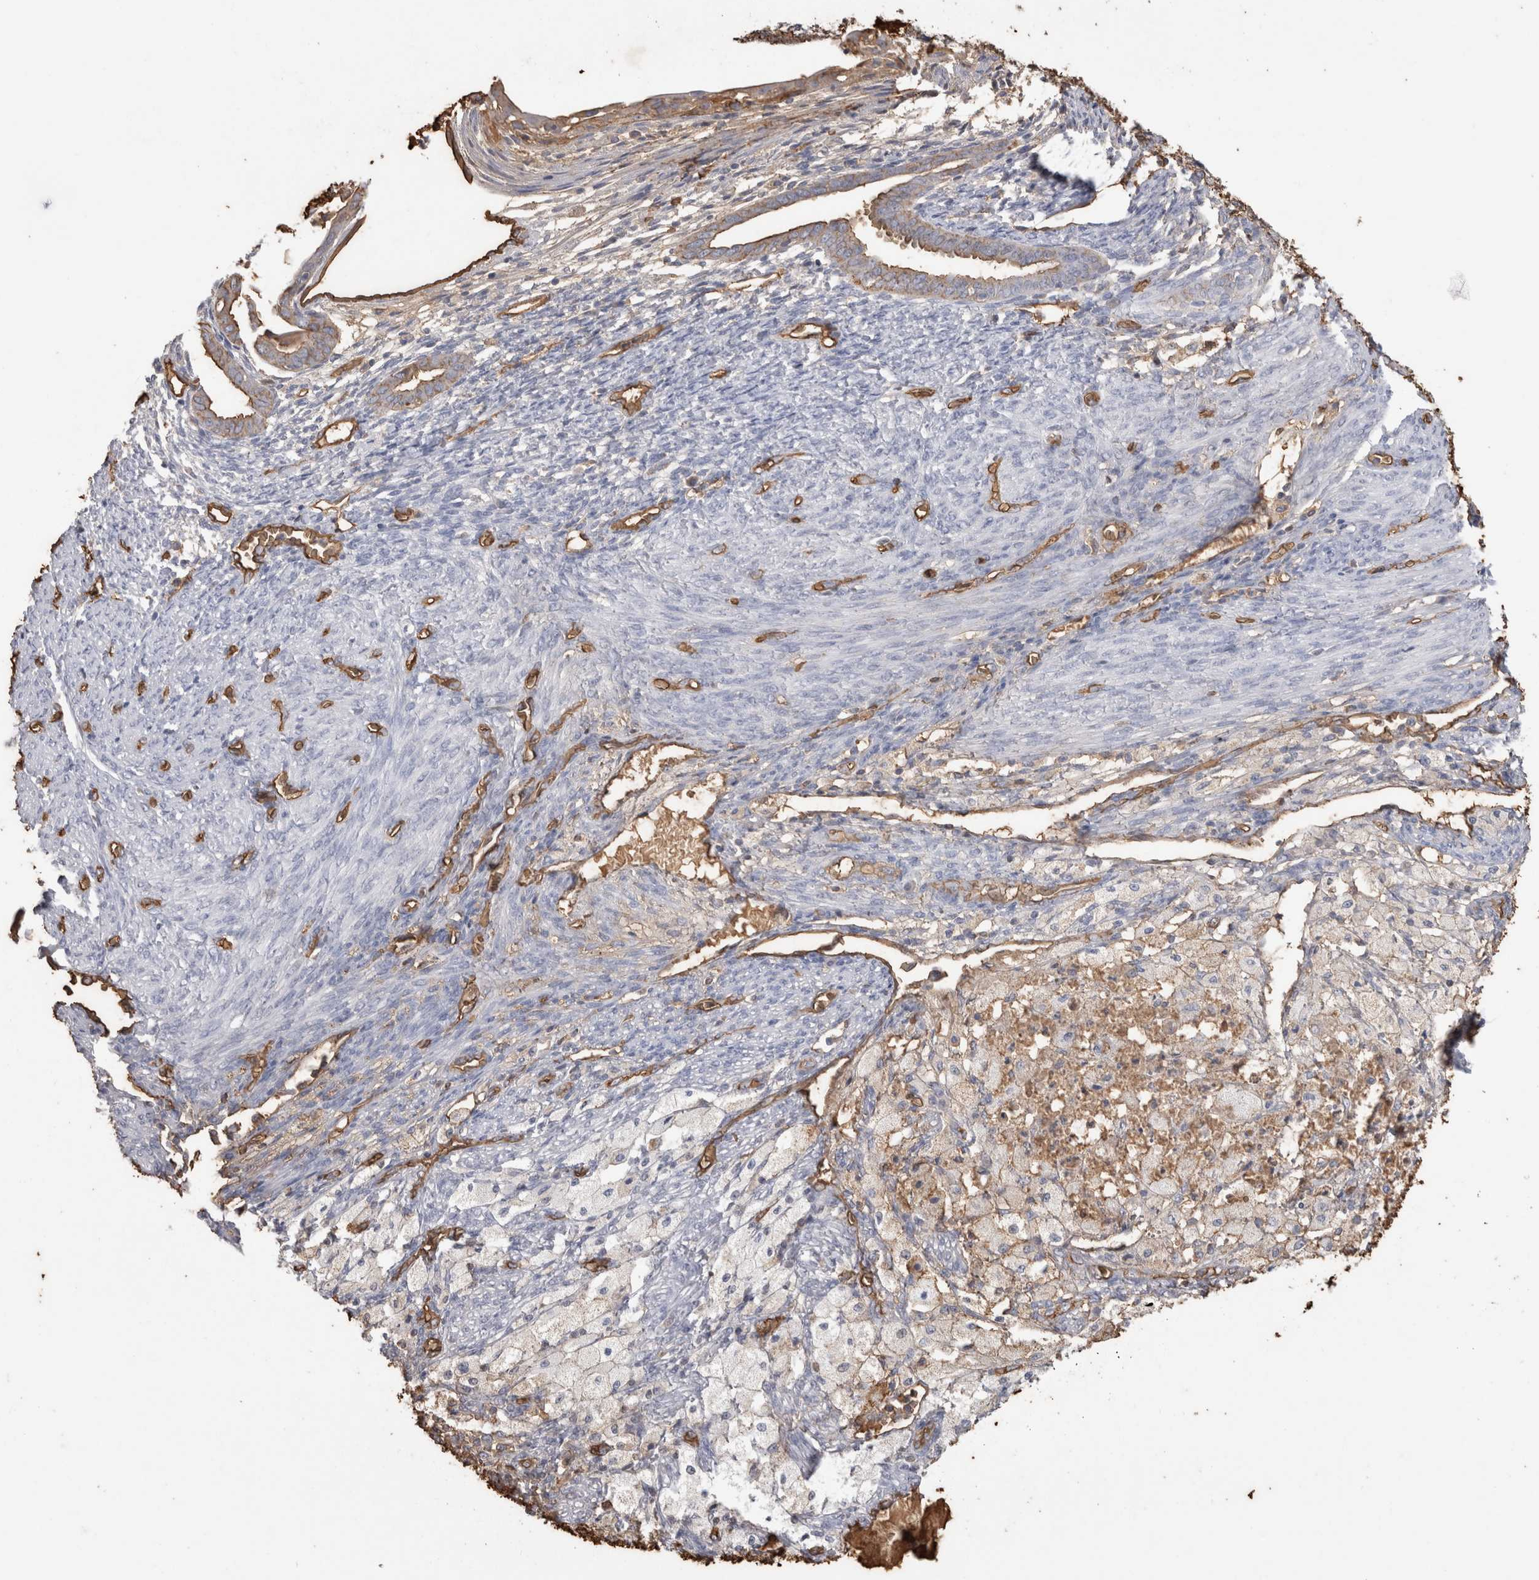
{"staining": {"intensity": "negative", "quantity": "none", "location": "none"}, "tissue": "cervical cancer", "cell_type": "Tumor cells", "image_type": "cancer", "snomed": [{"axis": "morphology", "description": "Normal tissue, NOS"}, {"axis": "morphology", "description": "Adenocarcinoma, NOS"}, {"axis": "topography", "description": "Cervix"}, {"axis": "topography", "description": "Endometrium"}], "caption": "Human adenocarcinoma (cervical) stained for a protein using immunohistochemistry (IHC) displays no positivity in tumor cells.", "gene": "IL17RC", "patient": {"sex": "female", "age": 86}}